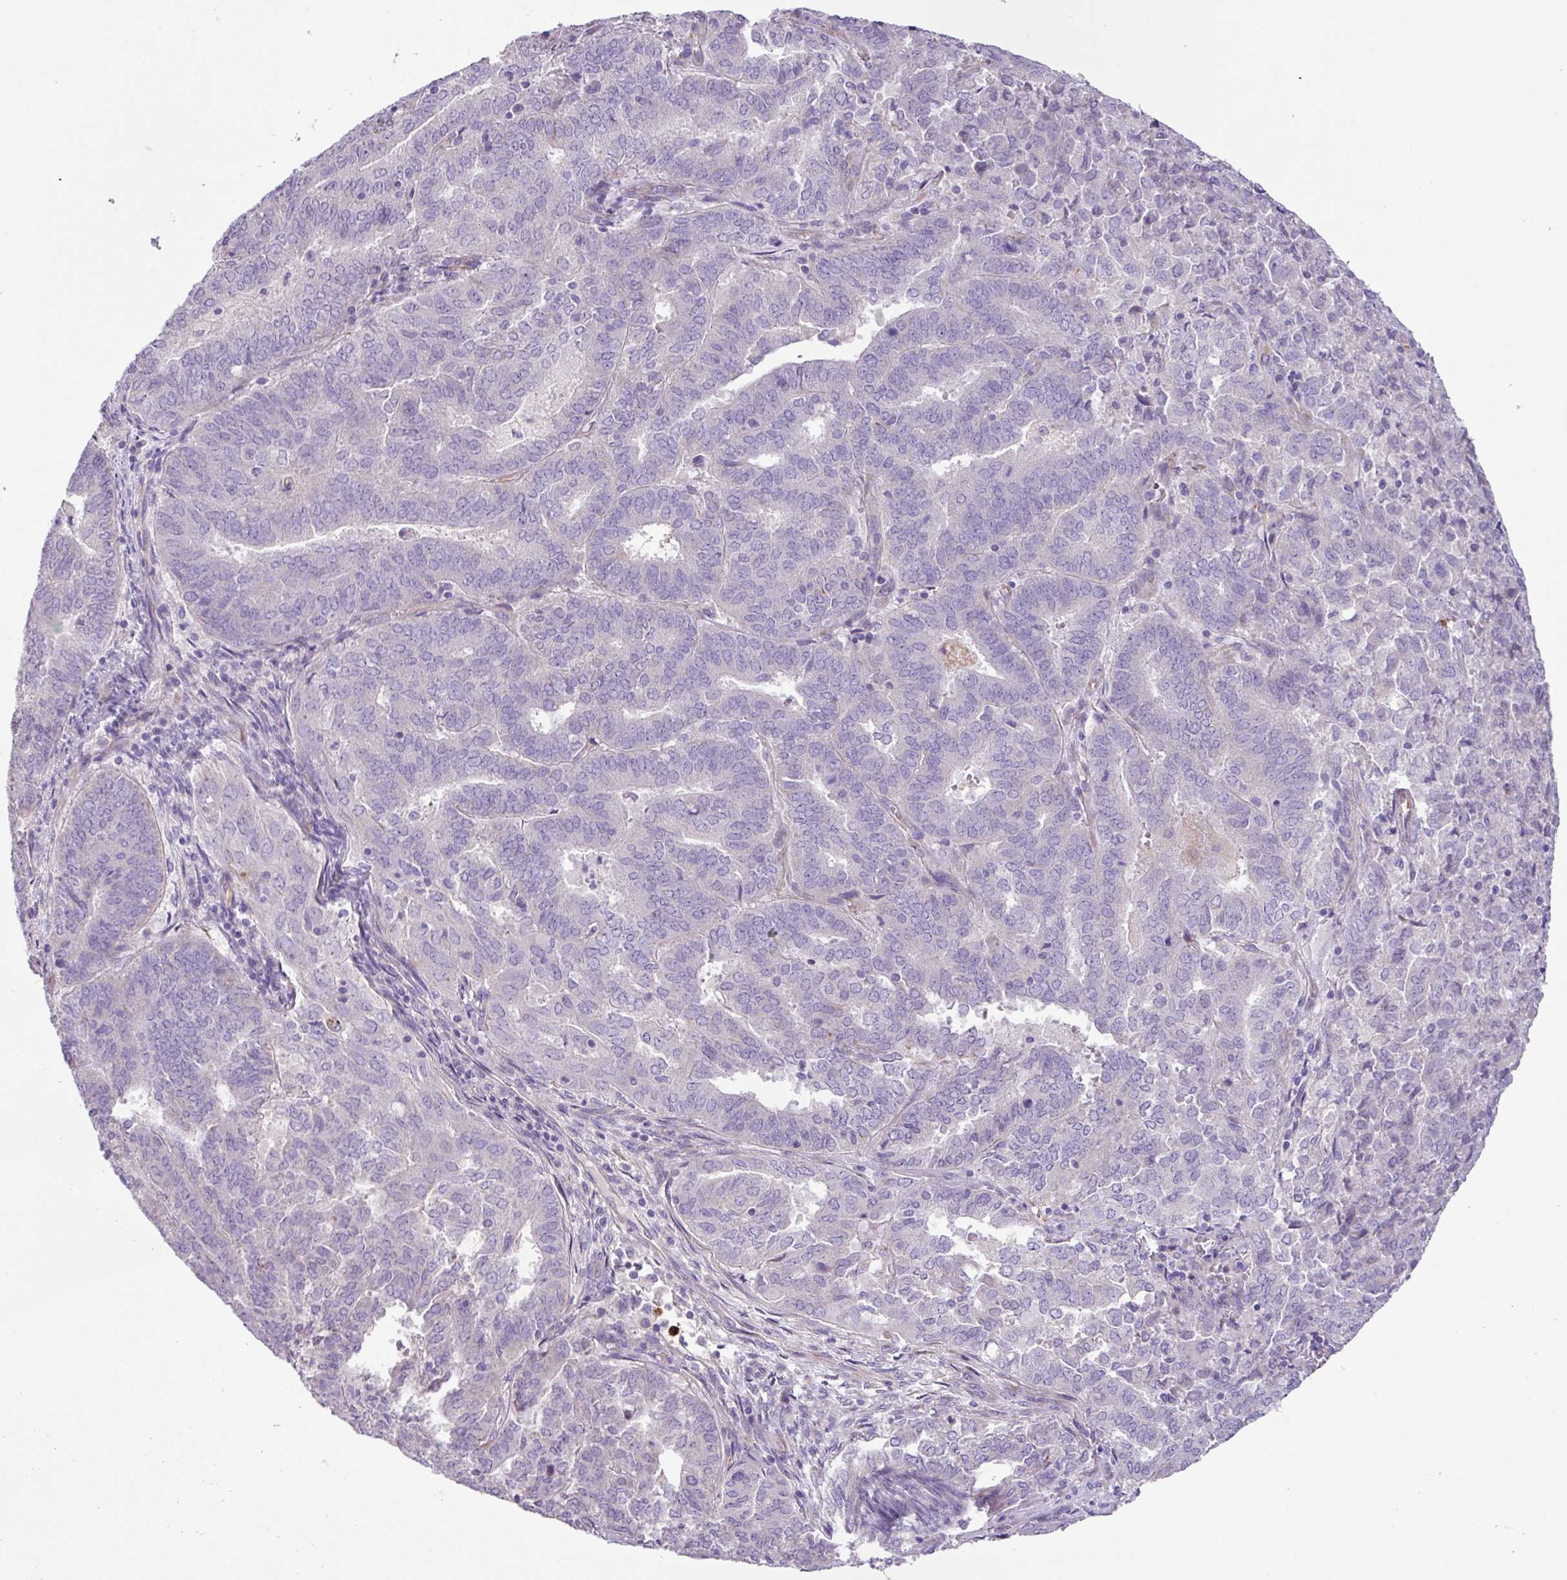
{"staining": {"intensity": "negative", "quantity": "none", "location": "none"}, "tissue": "endometrial cancer", "cell_type": "Tumor cells", "image_type": "cancer", "snomed": [{"axis": "morphology", "description": "Adenocarcinoma, NOS"}, {"axis": "topography", "description": "Endometrium"}], "caption": "Human adenocarcinoma (endometrial) stained for a protein using immunohistochemistry (IHC) displays no expression in tumor cells.", "gene": "MRM2", "patient": {"sex": "female", "age": 72}}